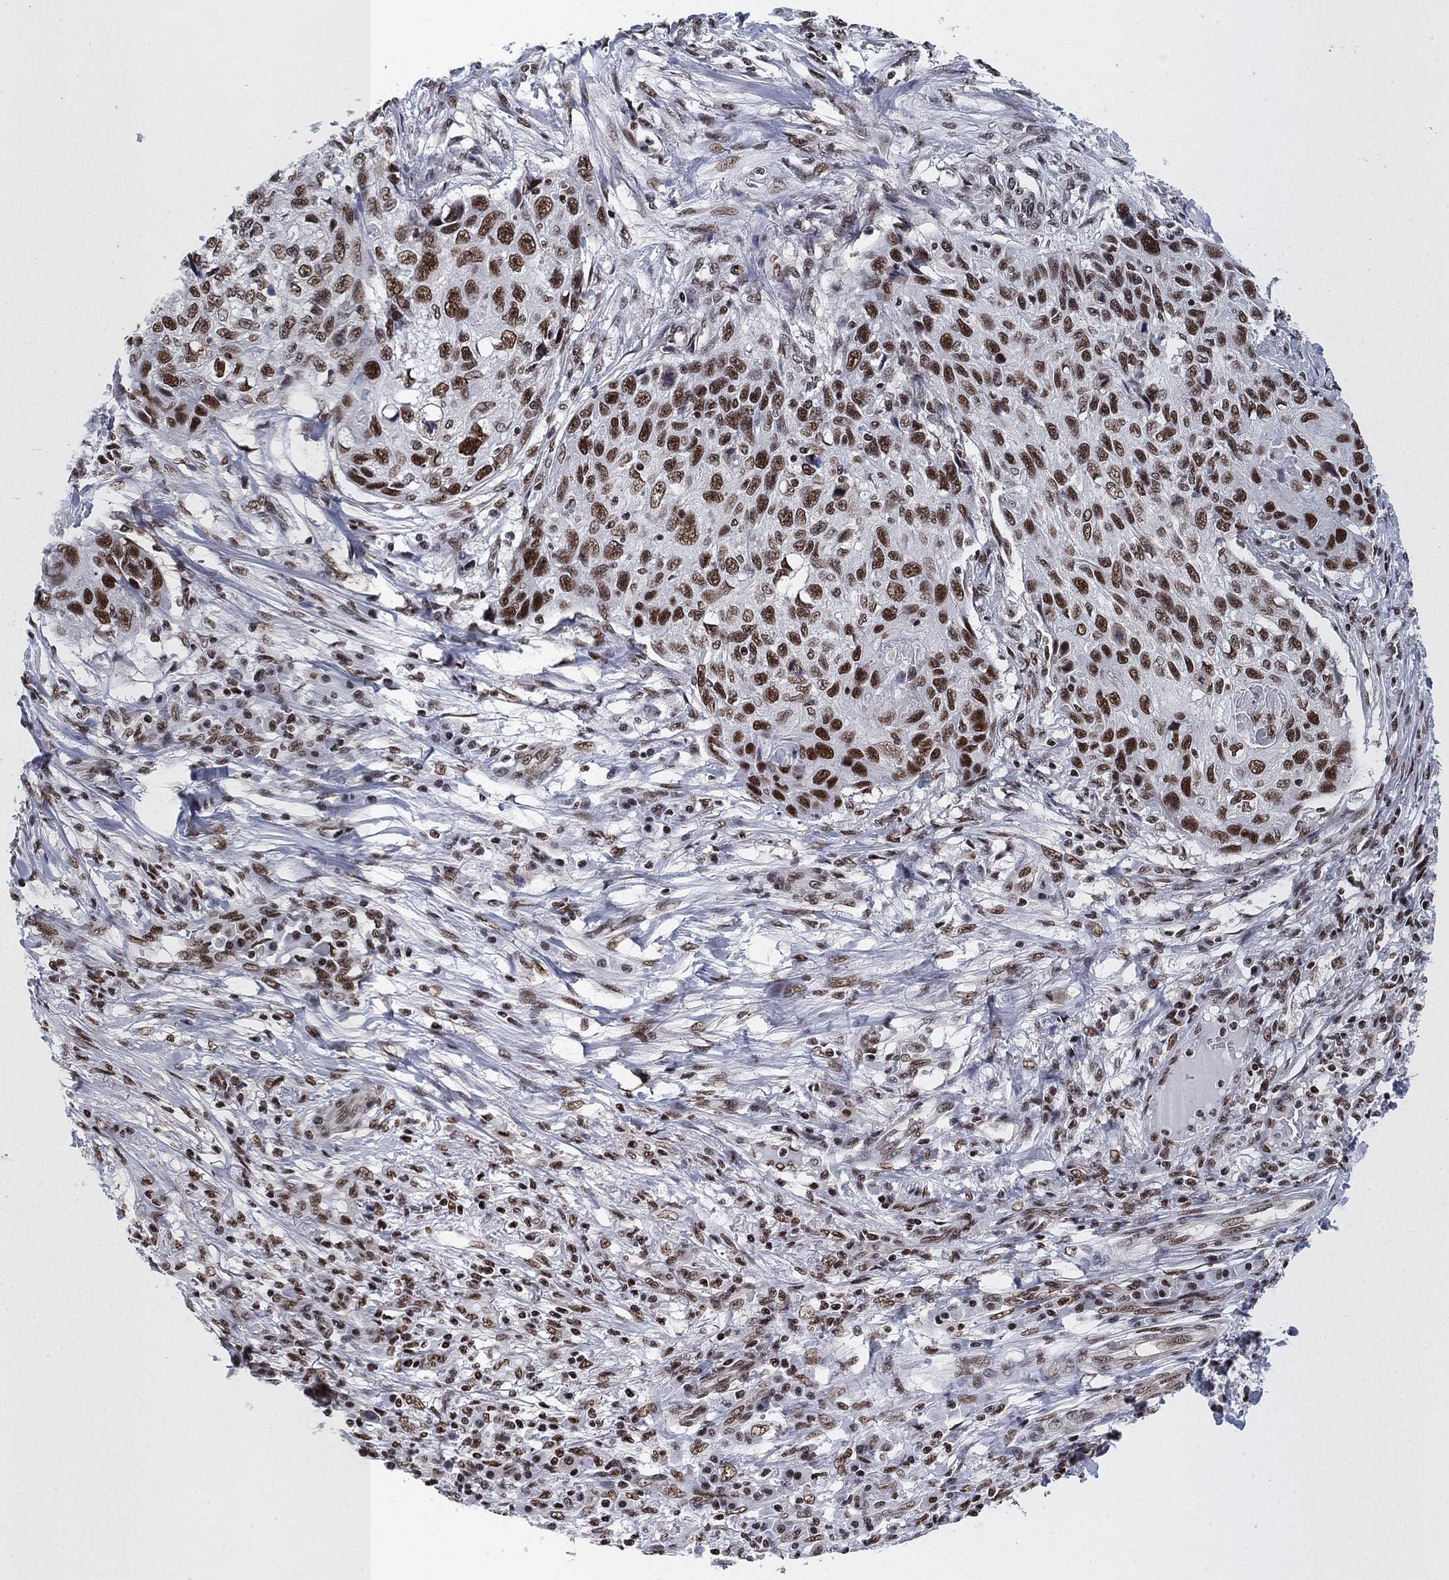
{"staining": {"intensity": "strong", "quantity": "25%-75%", "location": "nuclear"}, "tissue": "skin cancer", "cell_type": "Tumor cells", "image_type": "cancer", "snomed": [{"axis": "morphology", "description": "Squamous cell carcinoma, NOS"}, {"axis": "topography", "description": "Skin"}], "caption": "Immunohistochemistry (DAB (3,3'-diaminobenzidine)) staining of skin squamous cell carcinoma demonstrates strong nuclear protein positivity in approximately 25%-75% of tumor cells.", "gene": "RPRD1B", "patient": {"sex": "male", "age": 92}}